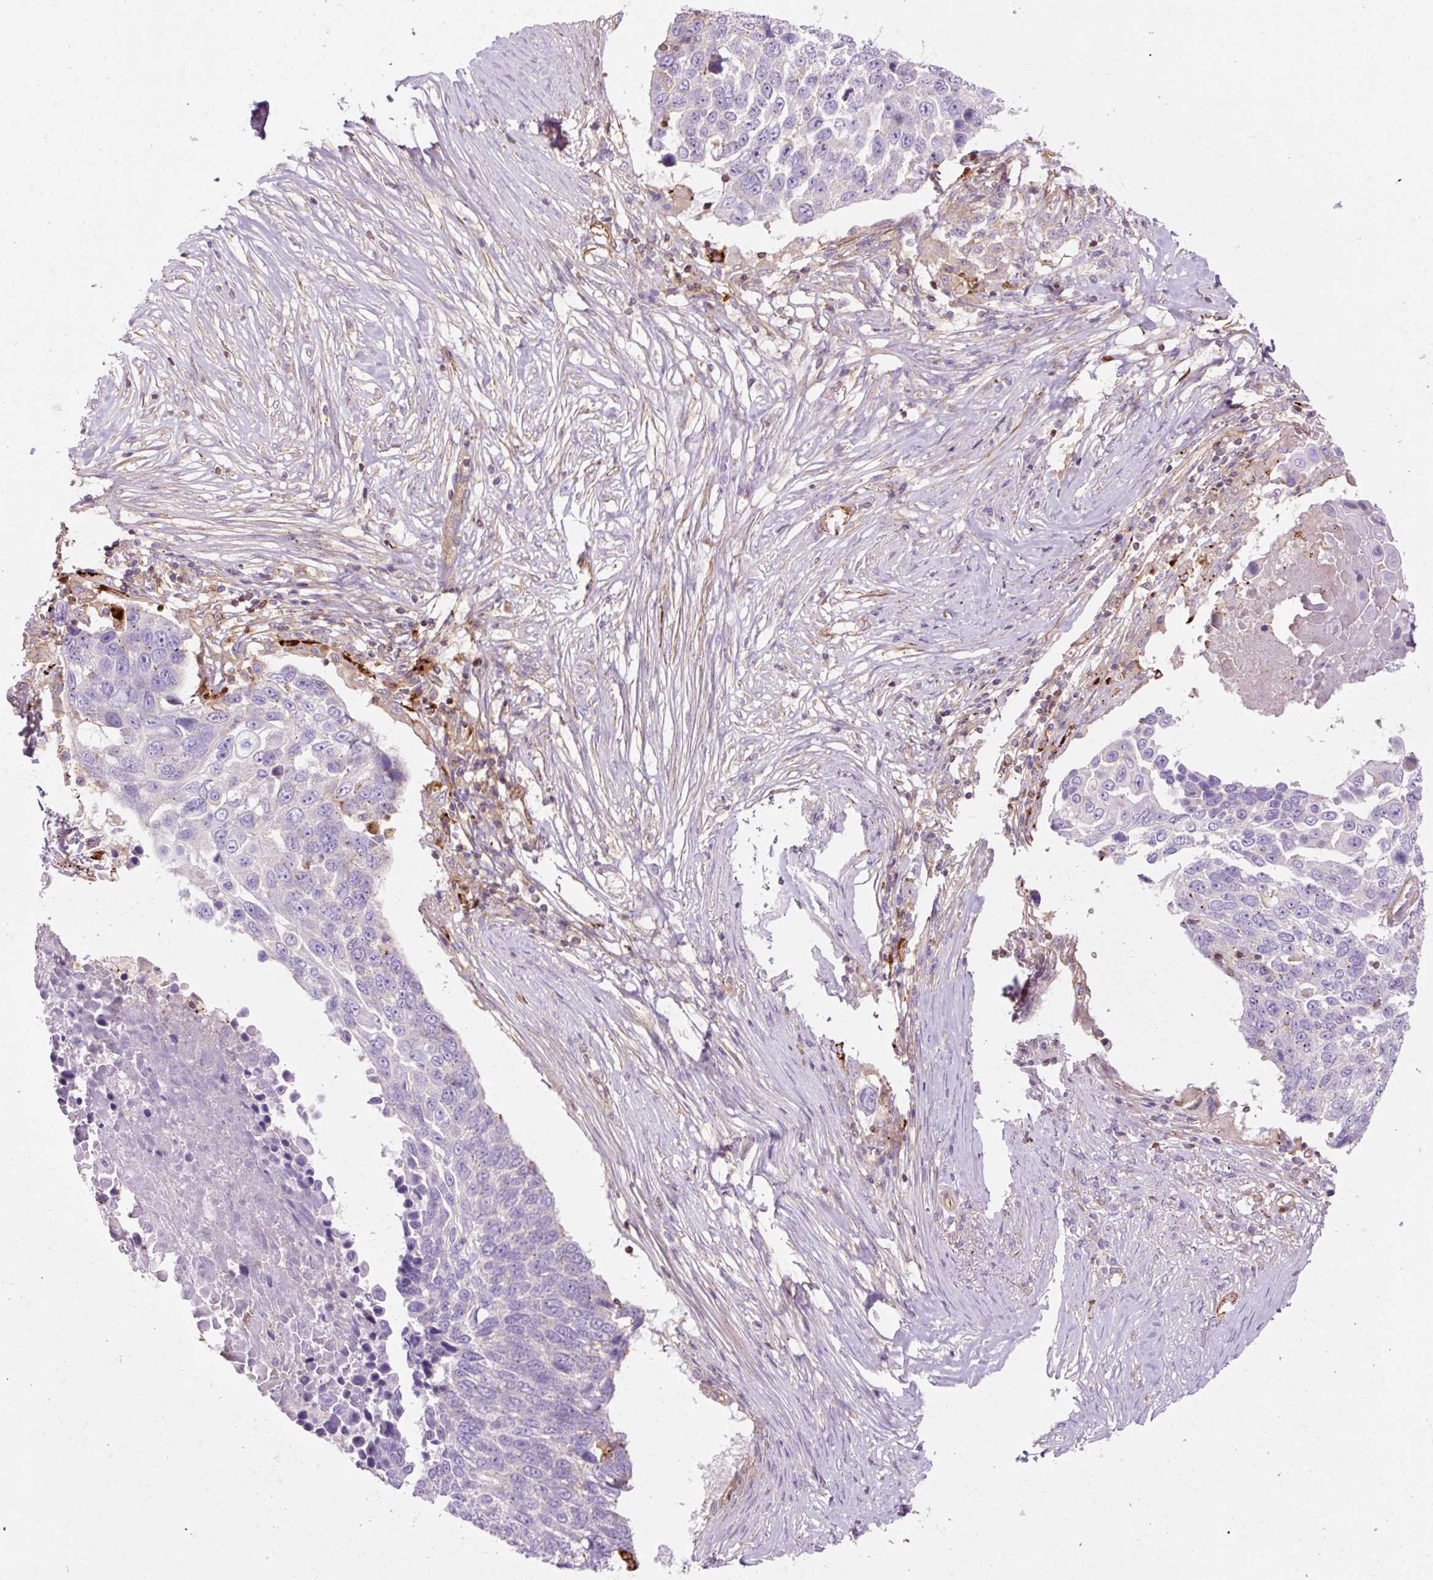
{"staining": {"intensity": "negative", "quantity": "none", "location": "none"}, "tissue": "lung cancer", "cell_type": "Tumor cells", "image_type": "cancer", "snomed": [{"axis": "morphology", "description": "Squamous cell carcinoma, NOS"}, {"axis": "topography", "description": "Lung"}], "caption": "Immunohistochemistry (IHC) of human lung squamous cell carcinoma shows no expression in tumor cells.", "gene": "TBC1D2B", "patient": {"sex": "male", "age": 66}}